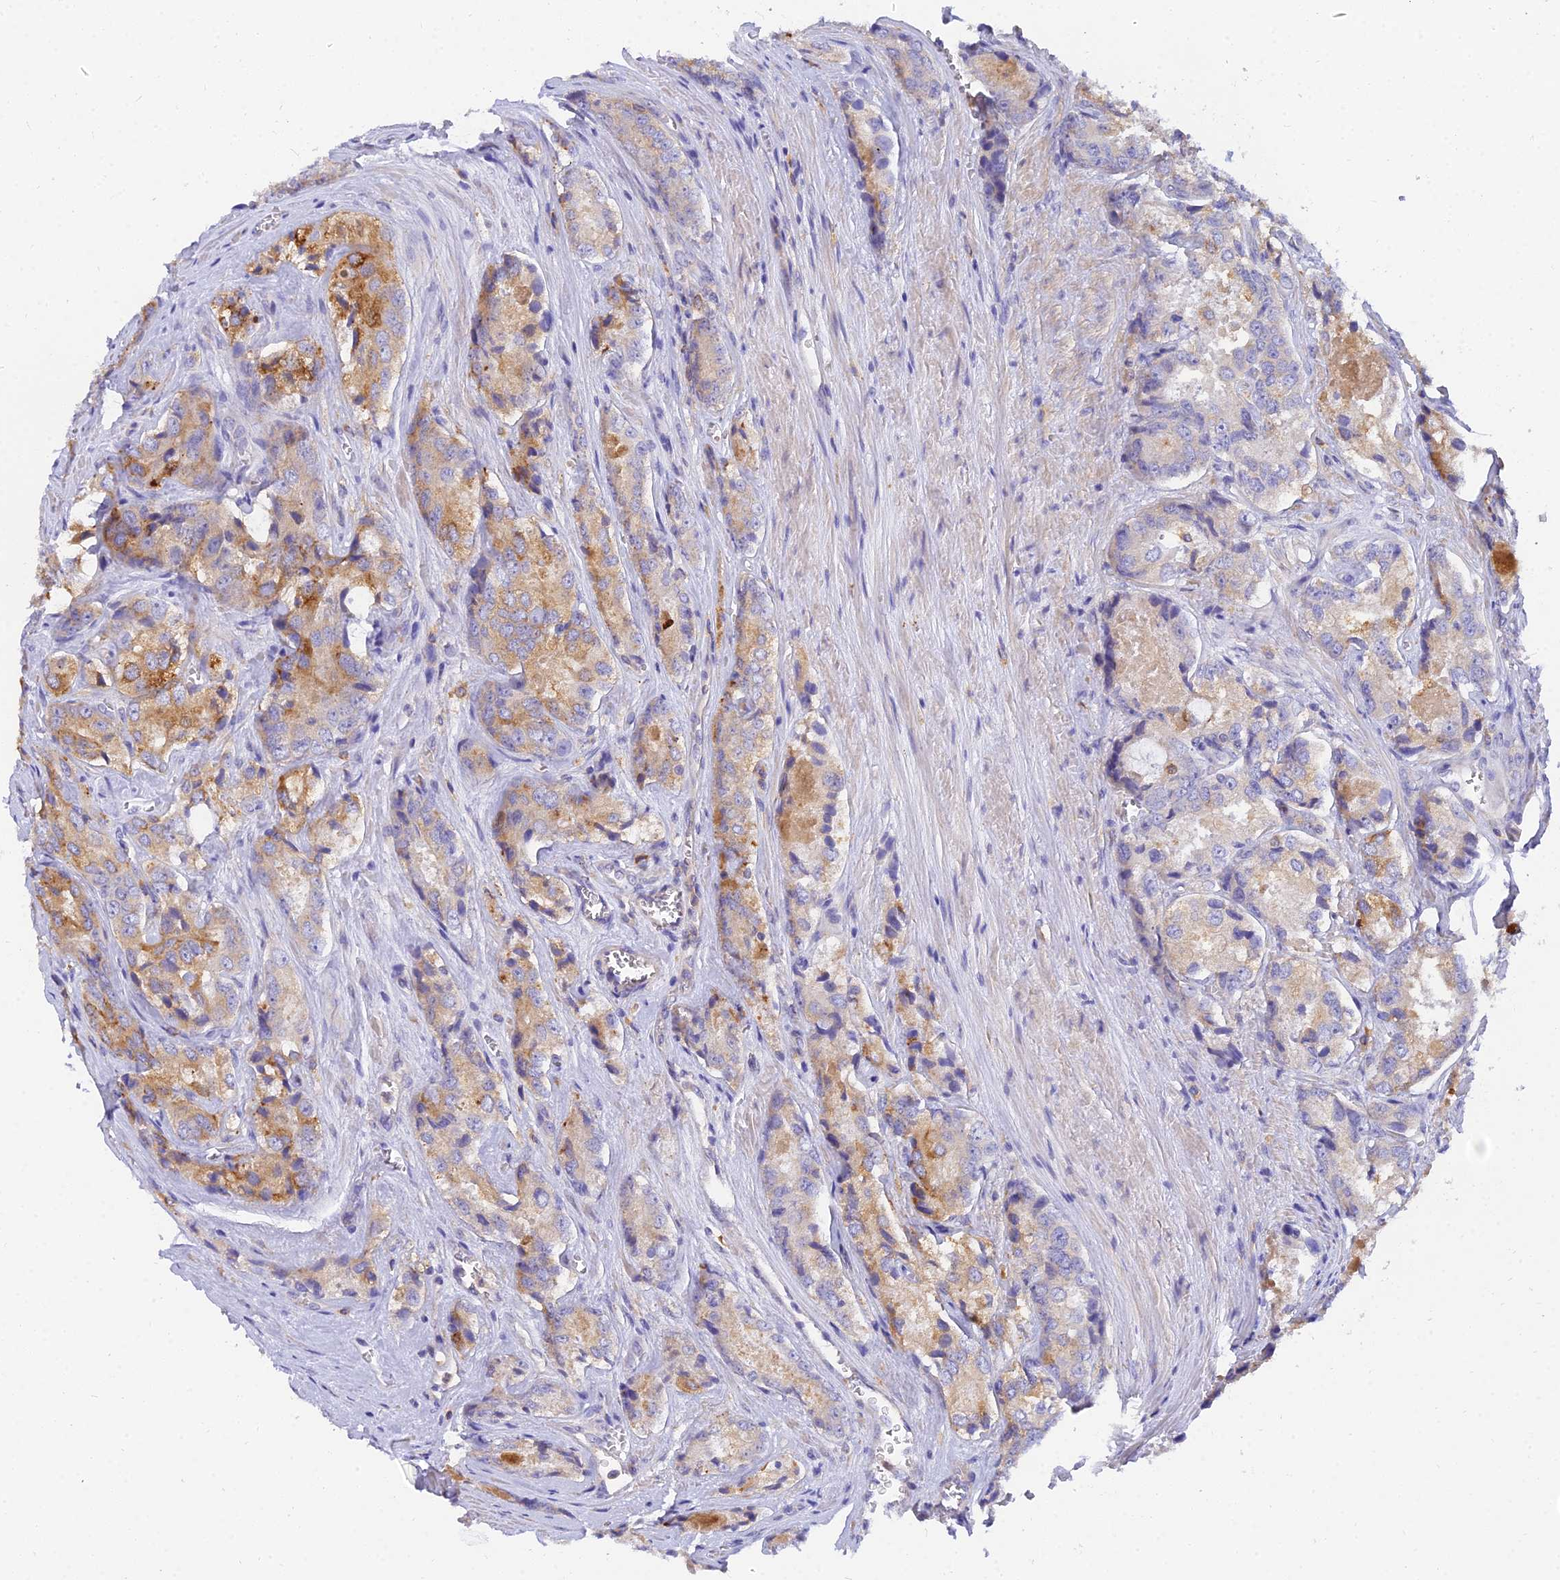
{"staining": {"intensity": "moderate", "quantity": "<25%", "location": "cytoplasmic/membranous"}, "tissue": "prostate cancer", "cell_type": "Tumor cells", "image_type": "cancer", "snomed": [{"axis": "morphology", "description": "Adenocarcinoma, Low grade"}, {"axis": "topography", "description": "Prostate"}], "caption": "Human prostate cancer (adenocarcinoma (low-grade)) stained with a protein marker demonstrates moderate staining in tumor cells.", "gene": "ARL8B", "patient": {"sex": "male", "age": 68}}